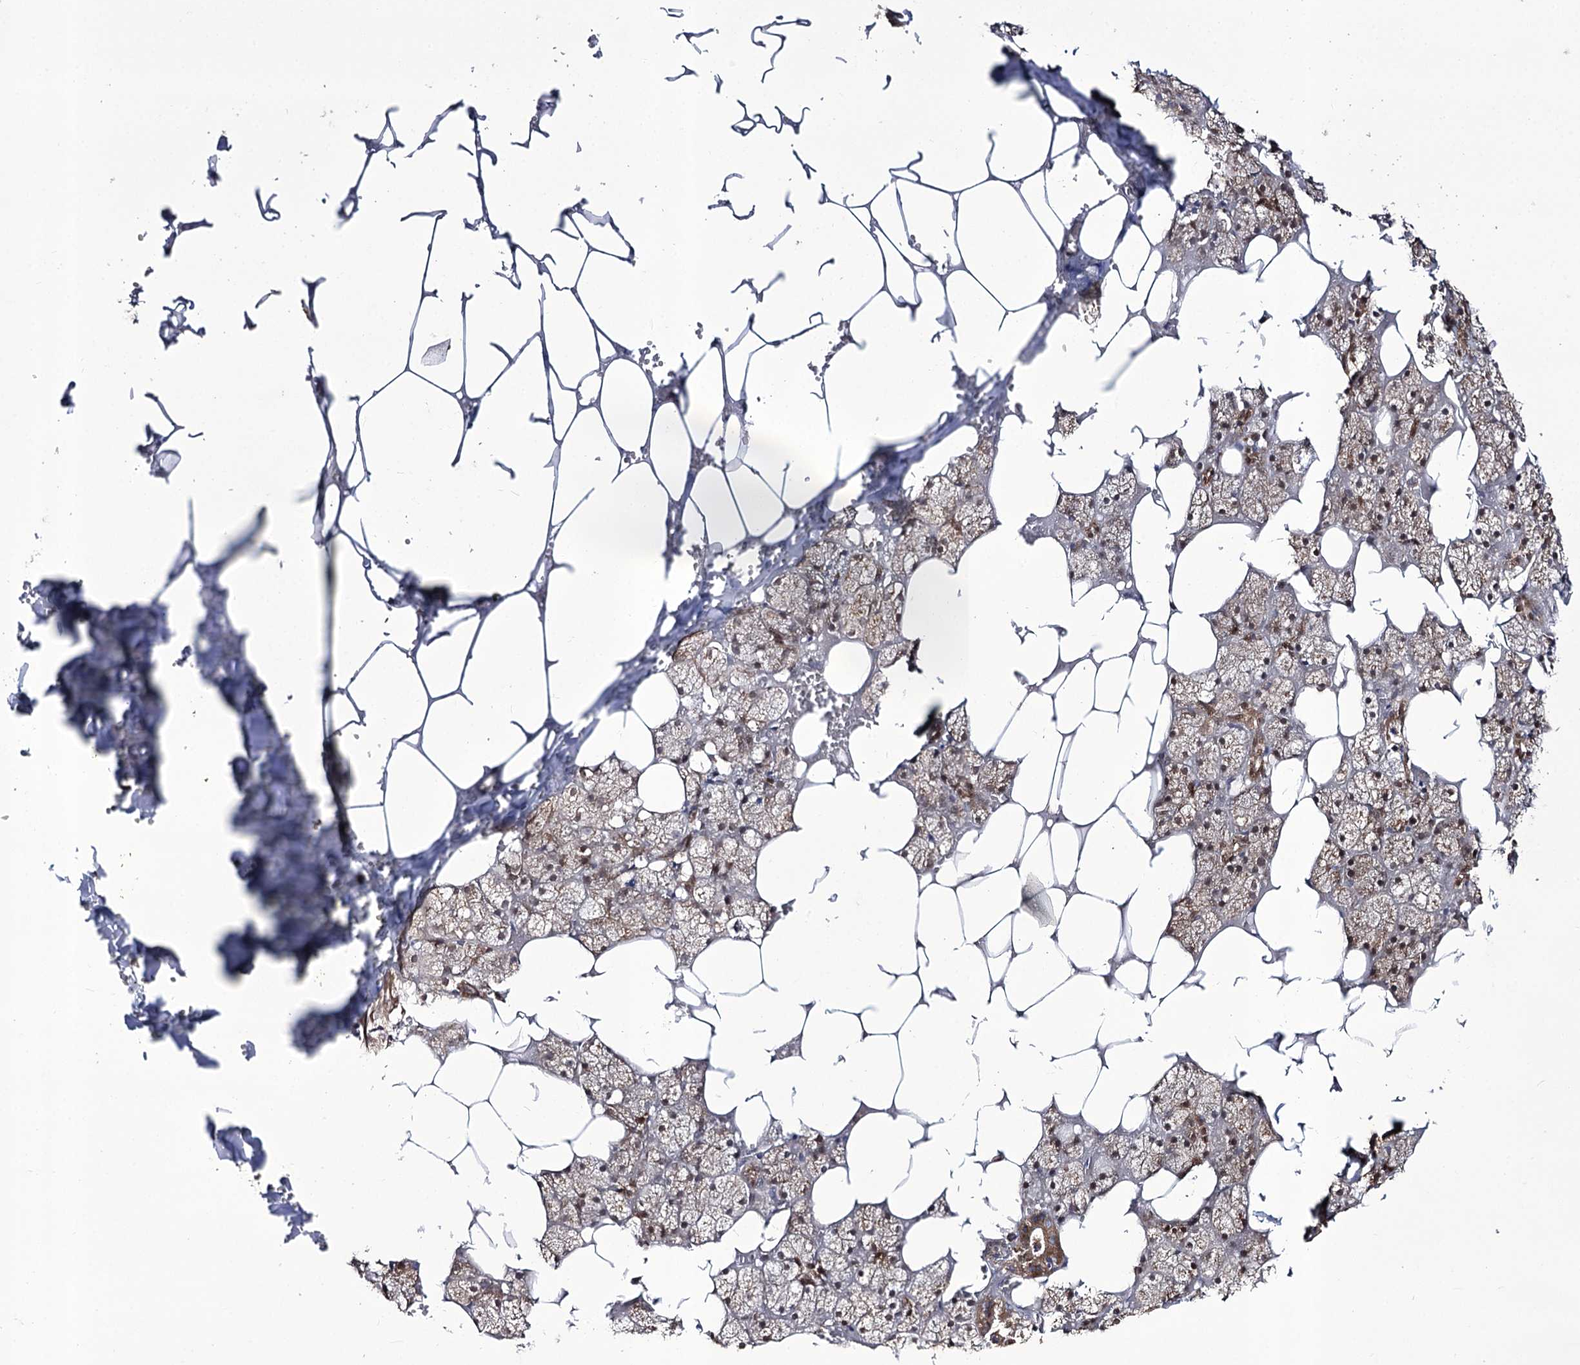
{"staining": {"intensity": "moderate", "quantity": "25%-75%", "location": "cytoplasmic/membranous"}, "tissue": "salivary gland", "cell_type": "Glandular cells", "image_type": "normal", "snomed": [{"axis": "morphology", "description": "Normal tissue, NOS"}, {"axis": "topography", "description": "Salivary gland"}], "caption": "Immunohistochemistry (IHC) photomicrograph of normal salivary gland stained for a protein (brown), which displays medium levels of moderate cytoplasmic/membranous positivity in about 25%-75% of glandular cells.", "gene": "REXO2", "patient": {"sex": "male", "age": 62}}